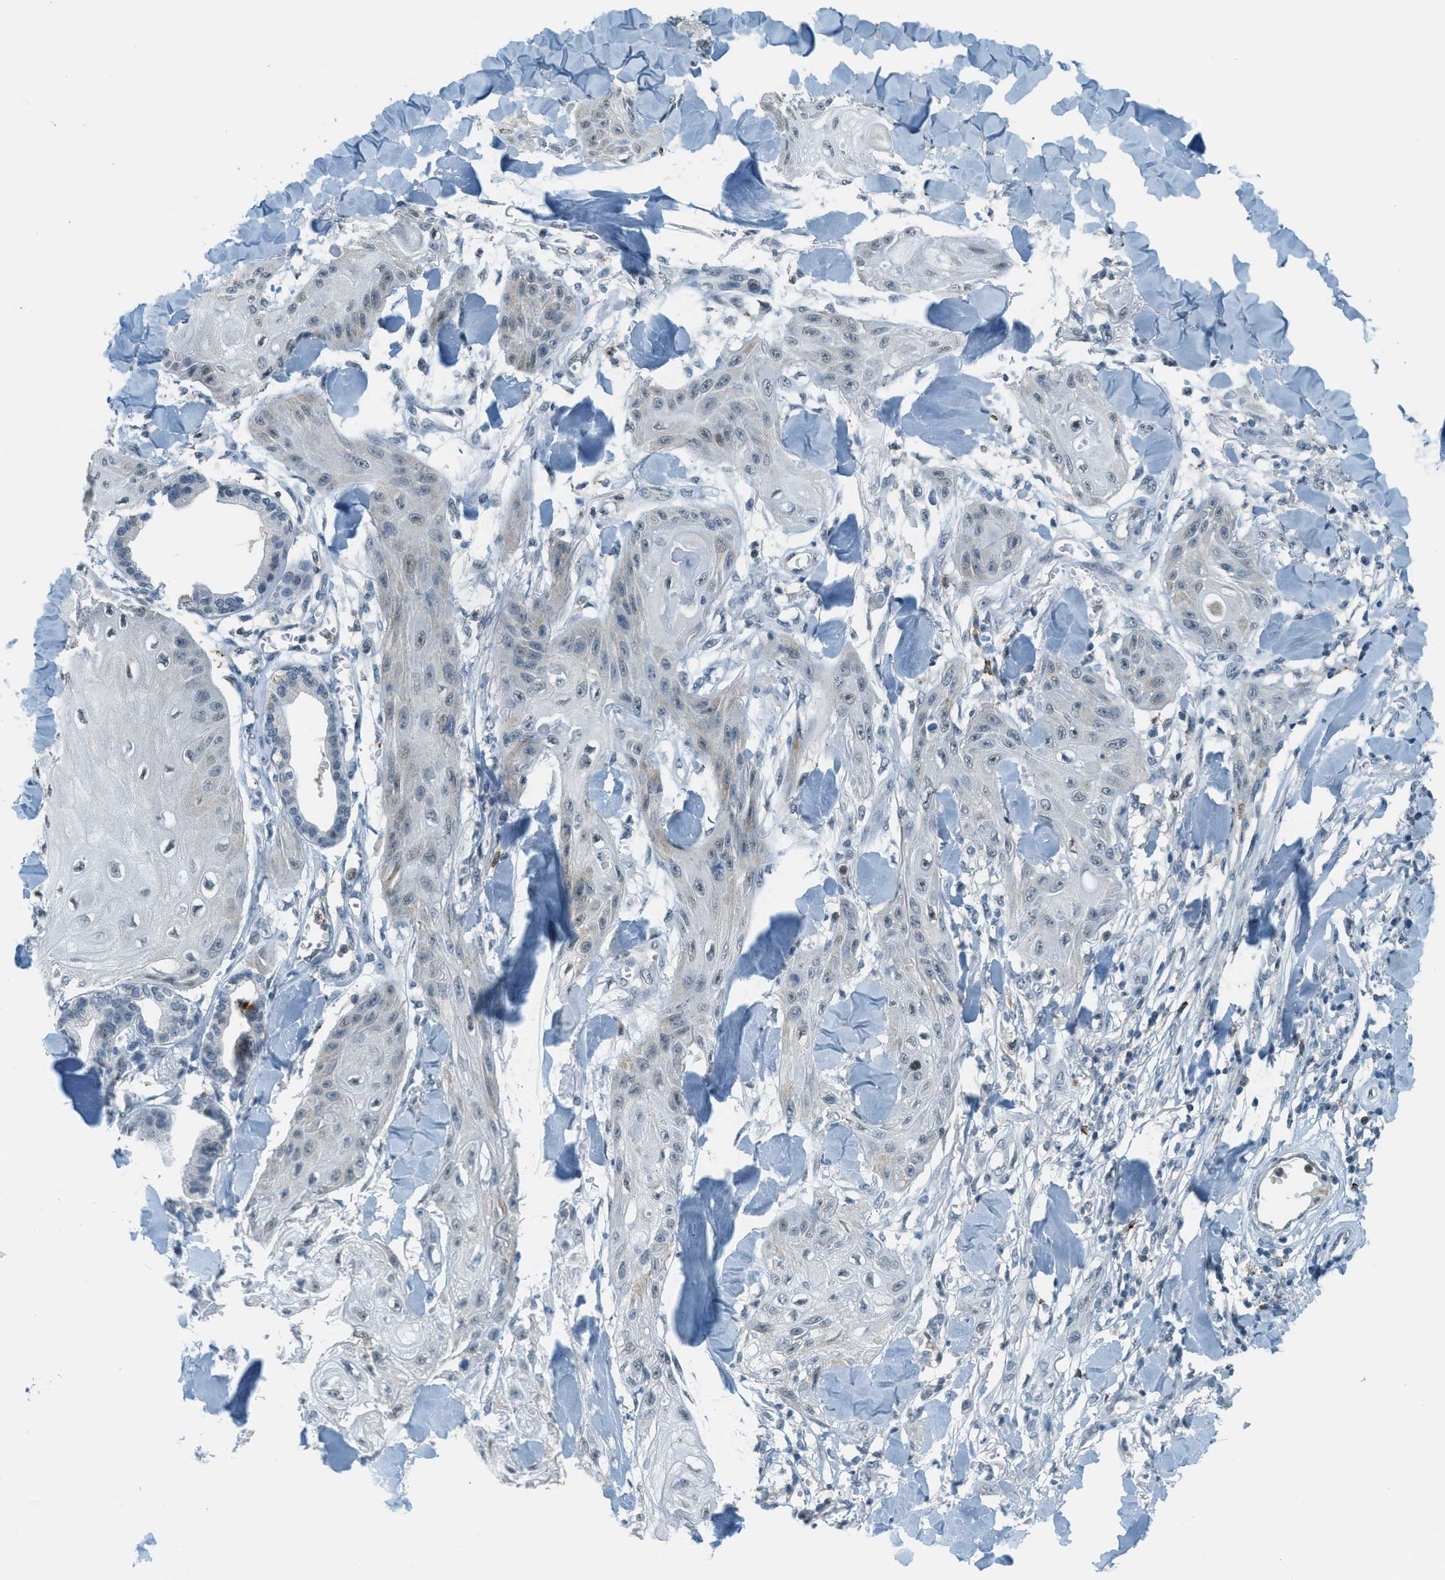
{"staining": {"intensity": "negative", "quantity": "none", "location": "none"}, "tissue": "skin cancer", "cell_type": "Tumor cells", "image_type": "cancer", "snomed": [{"axis": "morphology", "description": "Squamous cell carcinoma, NOS"}, {"axis": "topography", "description": "Skin"}], "caption": "Tumor cells are negative for brown protein staining in skin cancer. (DAB (3,3'-diaminobenzidine) IHC with hematoxylin counter stain).", "gene": "FYN", "patient": {"sex": "male", "age": 74}}